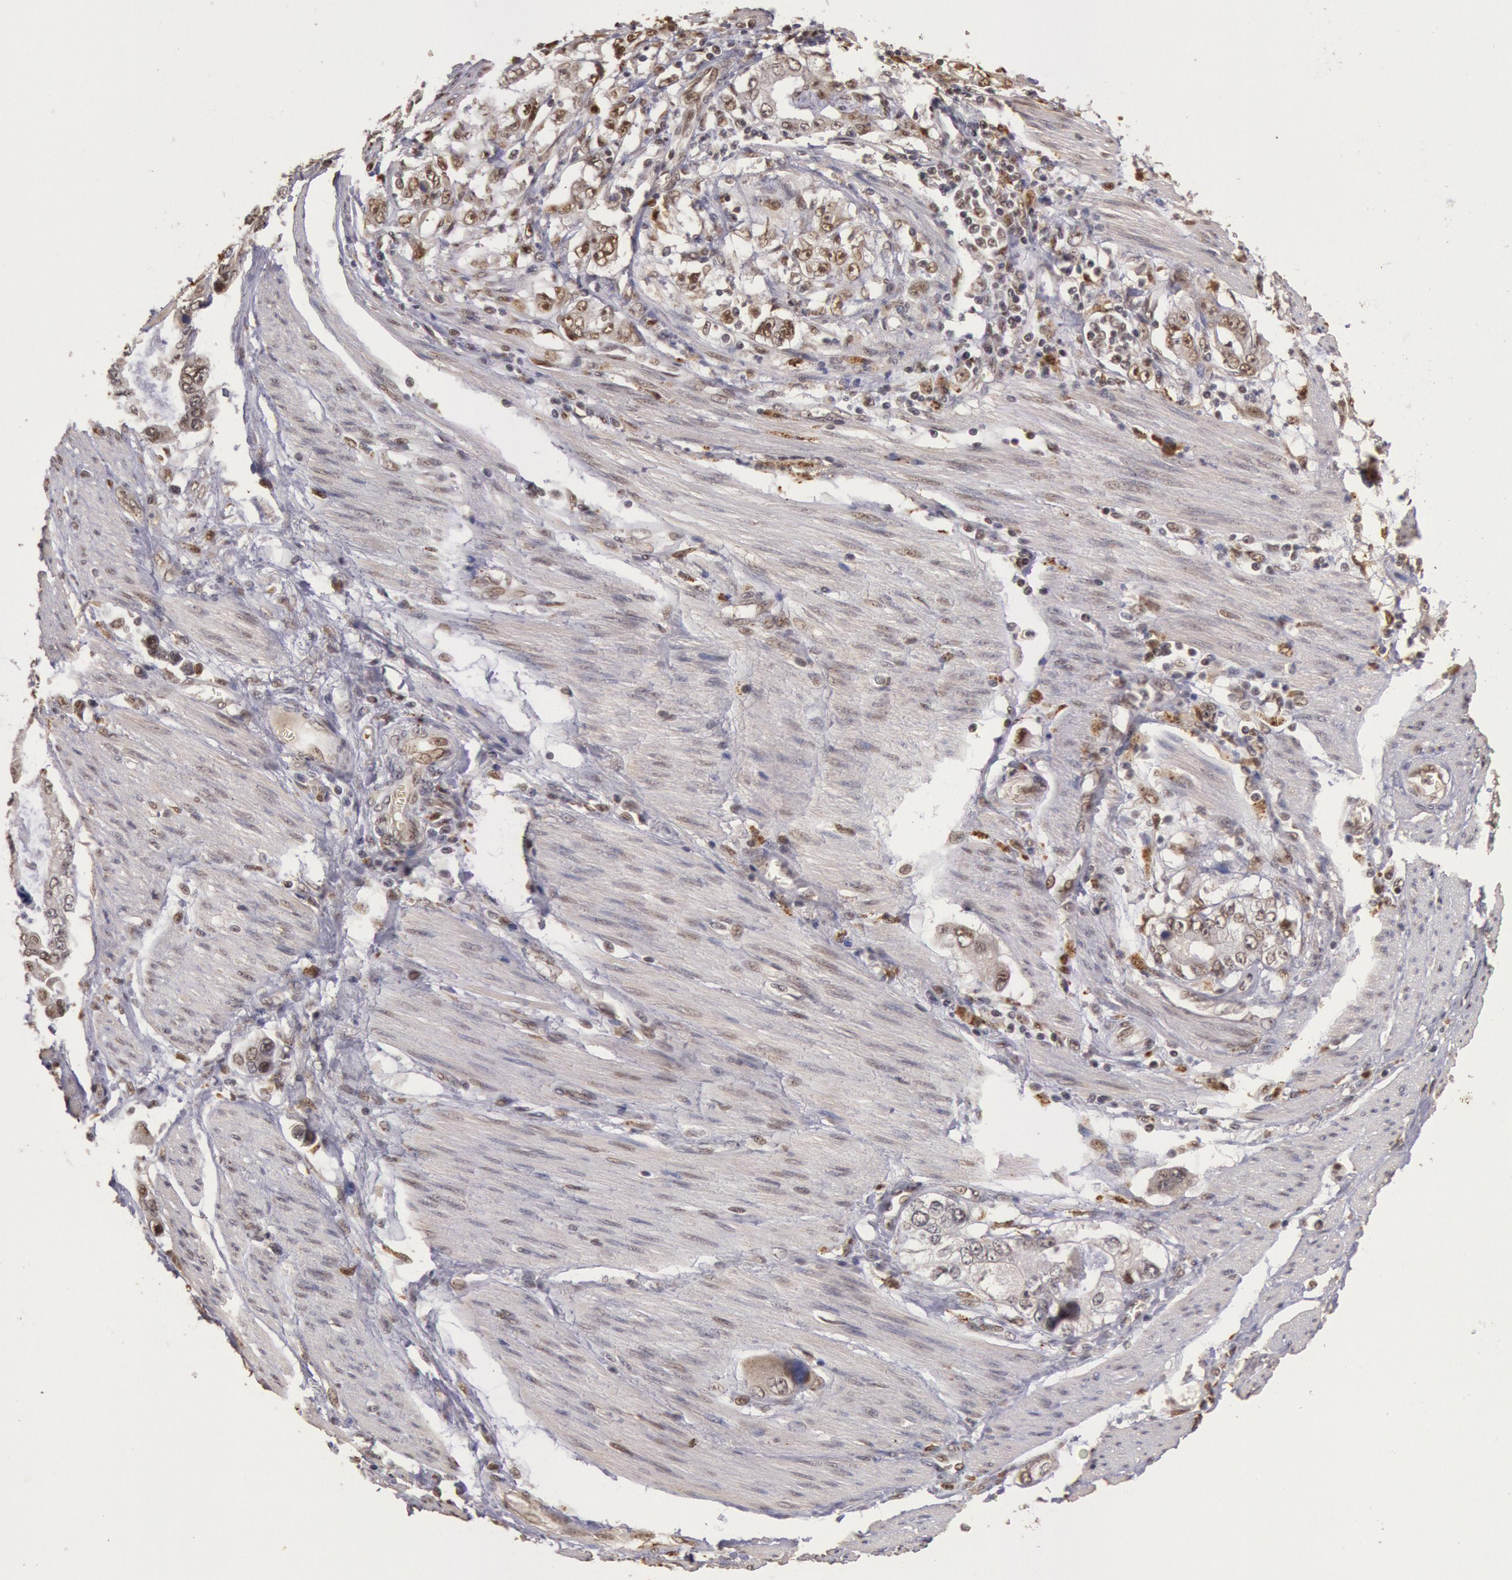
{"staining": {"intensity": "weak", "quantity": ">75%", "location": "nuclear"}, "tissue": "stomach cancer", "cell_type": "Tumor cells", "image_type": "cancer", "snomed": [{"axis": "morphology", "description": "Adenocarcinoma, NOS"}, {"axis": "topography", "description": "Pancreas"}, {"axis": "topography", "description": "Stomach, upper"}], "caption": "A photomicrograph of adenocarcinoma (stomach) stained for a protein exhibits weak nuclear brown staining in tumor cells.", "gene": "LIG4", "patient": {"sex": "male", "age": 77}}